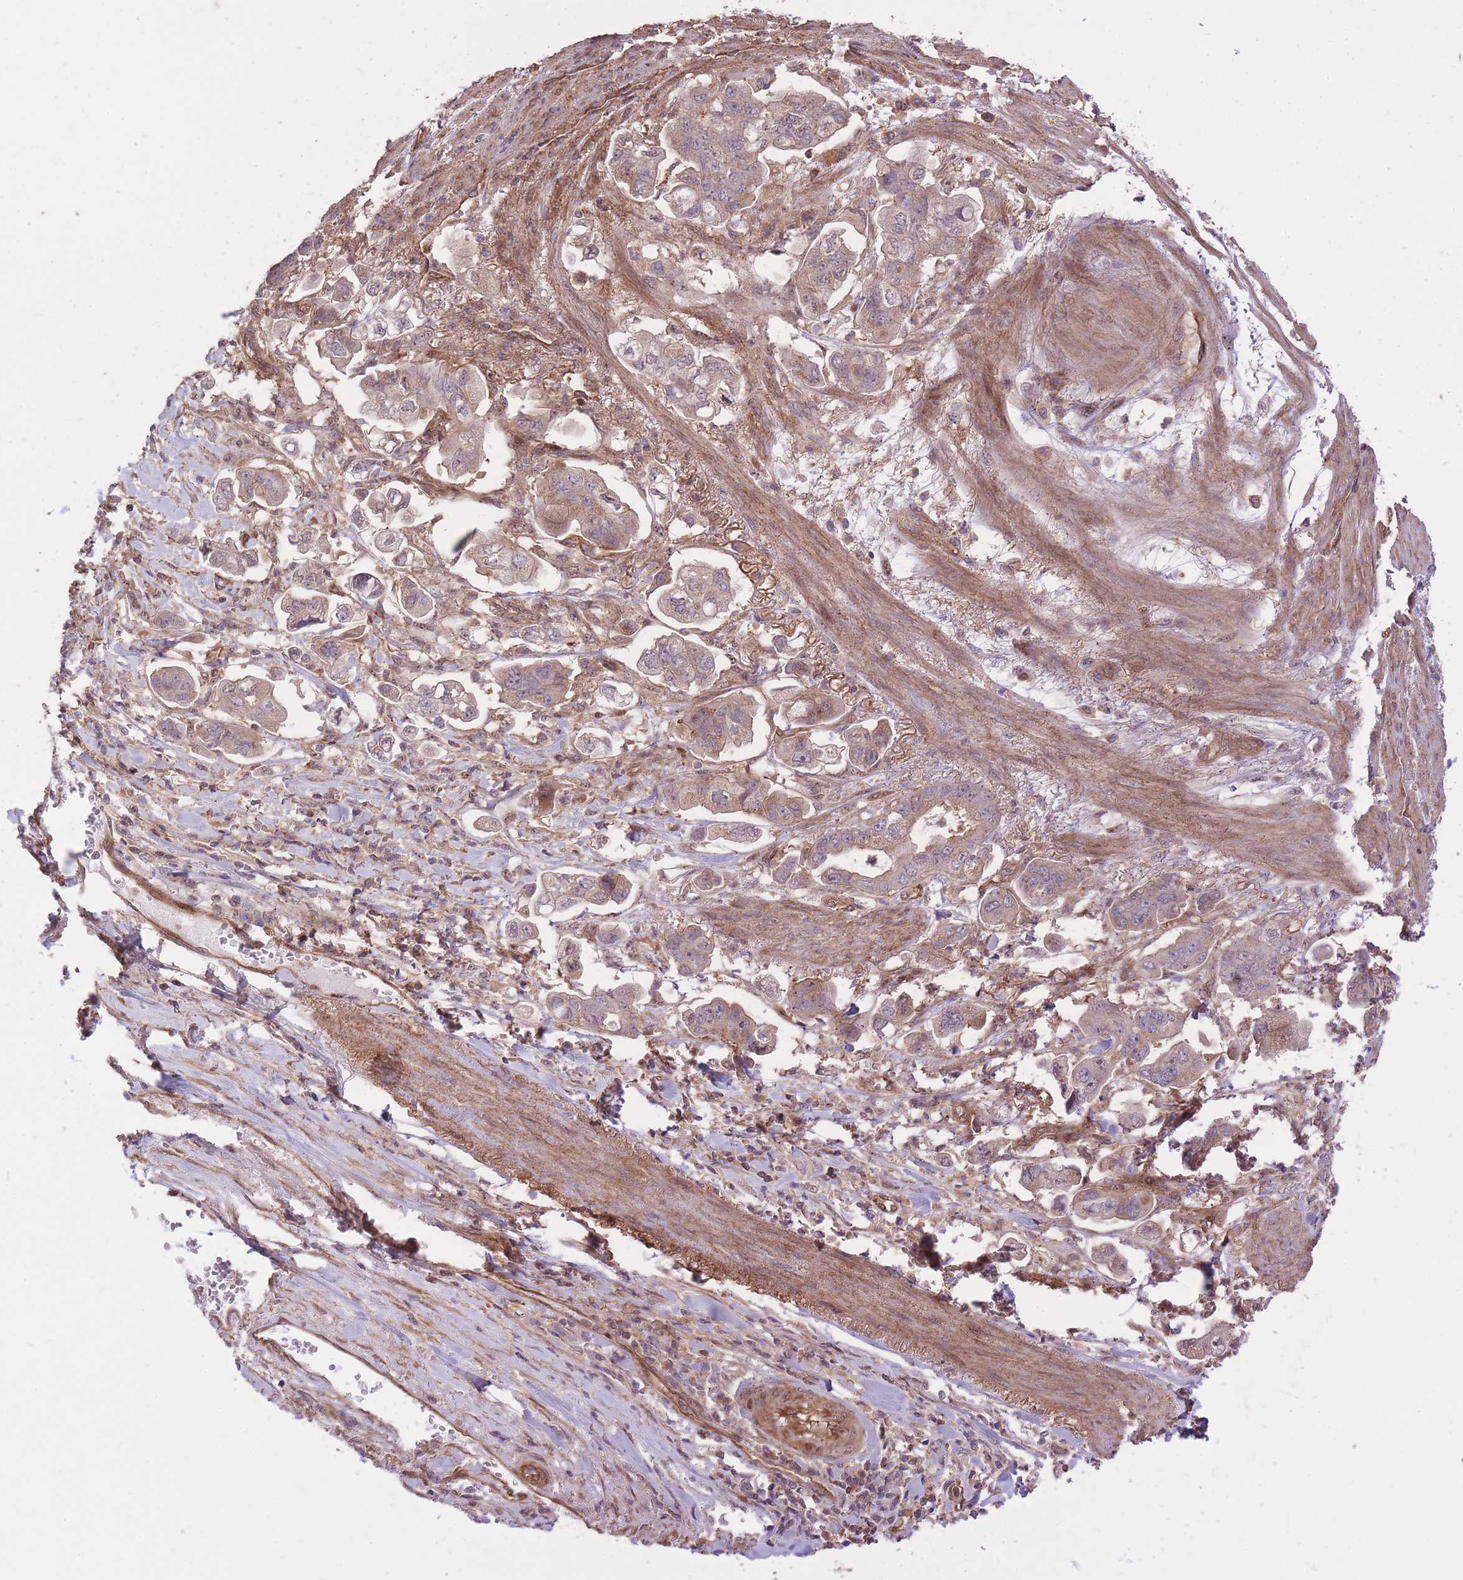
{"staining": {"intensity": "weak", "quantity": "25%-75%", "location": "cytoplasmic/membranous"}, "tissue": "stomach cancer", "cell_type": "Tumor cells", "image_type": "cancer", "snomed": [{"axis": "morphology", "description": "Adenocarcinoma, NOS"}, {"axis": "topography", "description": "Stomach"}], "caption": "Protein expression analysis of human stomach cancer reveals weak cytoplasmic/membranous staining in about 25%-75% of tumor cells.", "gene": "PLD1", "patient": {"sex": "male", "age": 62}}